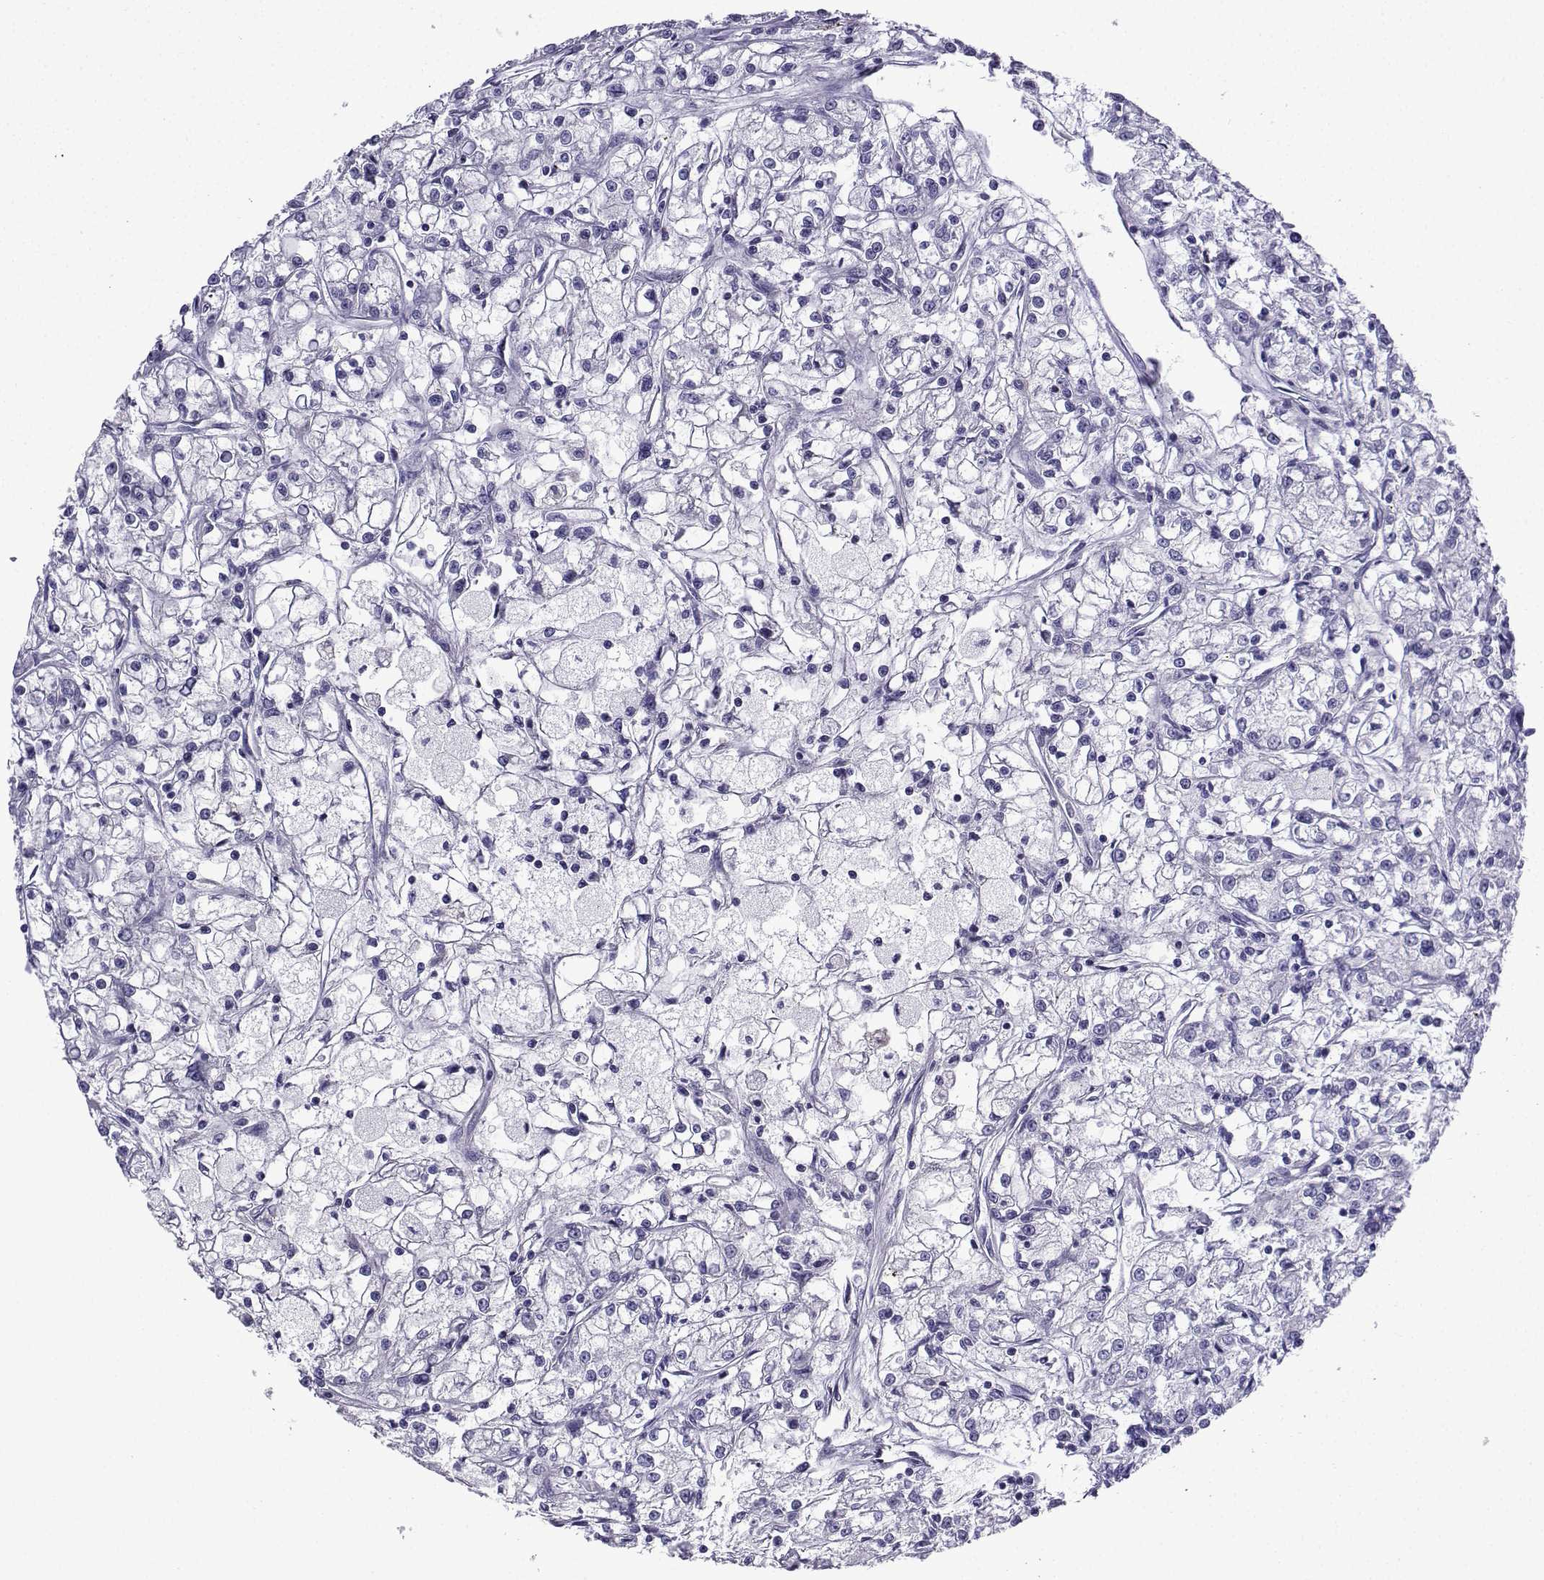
{"staining": {"intensity": "negative", "quantity": "none", "location": "none"}, "tissue": "renal cancer", "cell_type": "Tumor cells", "image_type": "cancer", "snomed": [{"axis": "morphology", "description": "Adenocarcinoma, NOS"}, {"axis": "topography", "description": "Kidney"}], "caption": "Human adenocarcinoma (renal) stained for a protein using immunohistochemistry exhibits no expression in tumor cells.", "gene": "KCNF1", "patient": {"sex": "female", "age": 59}}